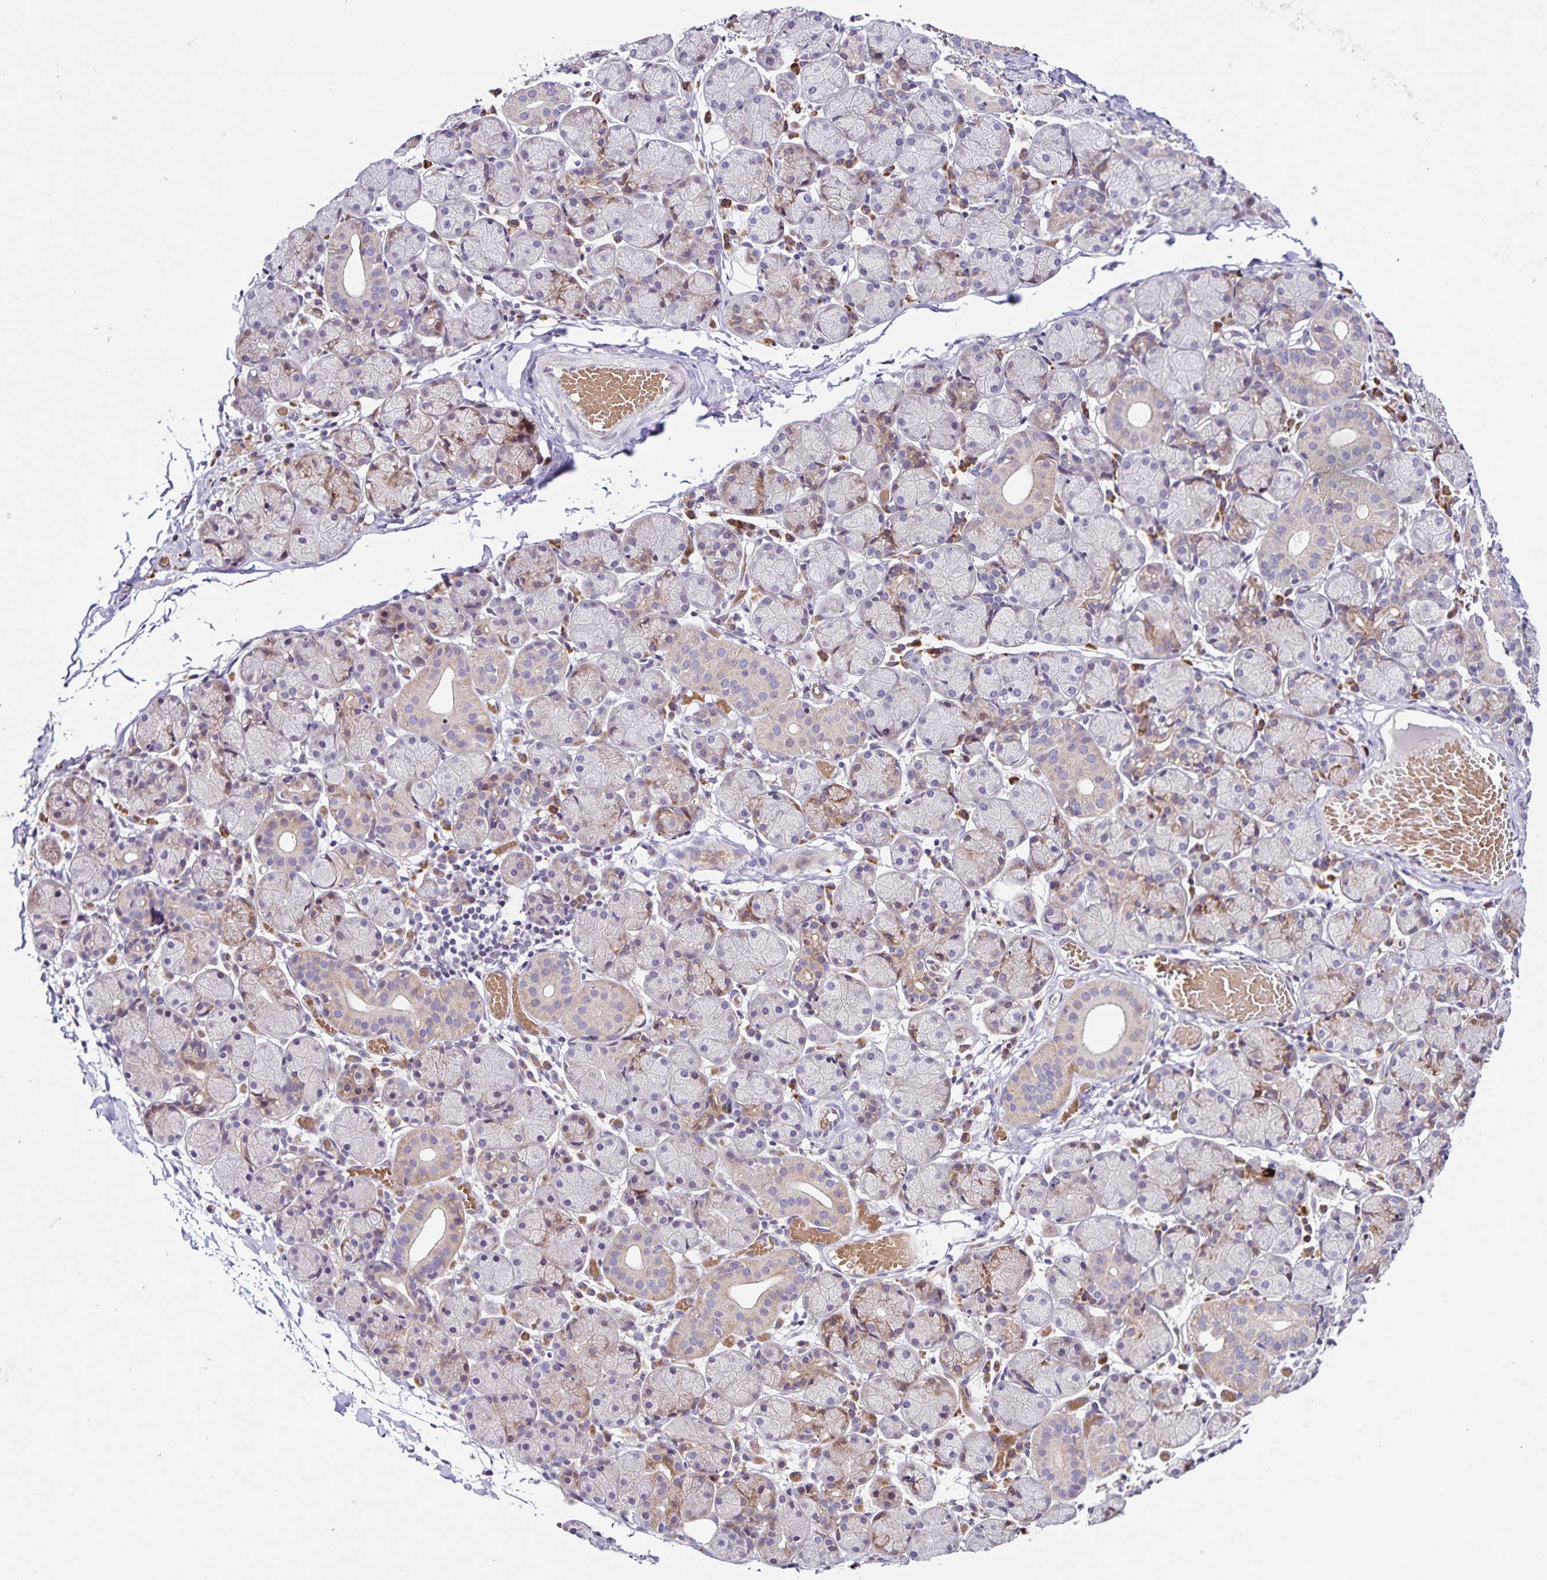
{"staining": {"intensity": "weak", "quantity": "<25%", "location": "cytoplasmic/membranous"}, "tissue": "salivary gland", "cell_type": "Glandular cells", "image_type": "normal", "snomed": [{"axis": "morphology", "description": "Normal tissue, NOS"}, {"axis": "topography", "description": "Salivary gland"}], "caption": "This is an immunohistochemistry (IHC) image of normal human salivary gland. There is no positivity in glandular cells.", "gene": "RNFT2", "patient": {"sex": "female", "age": 24}}